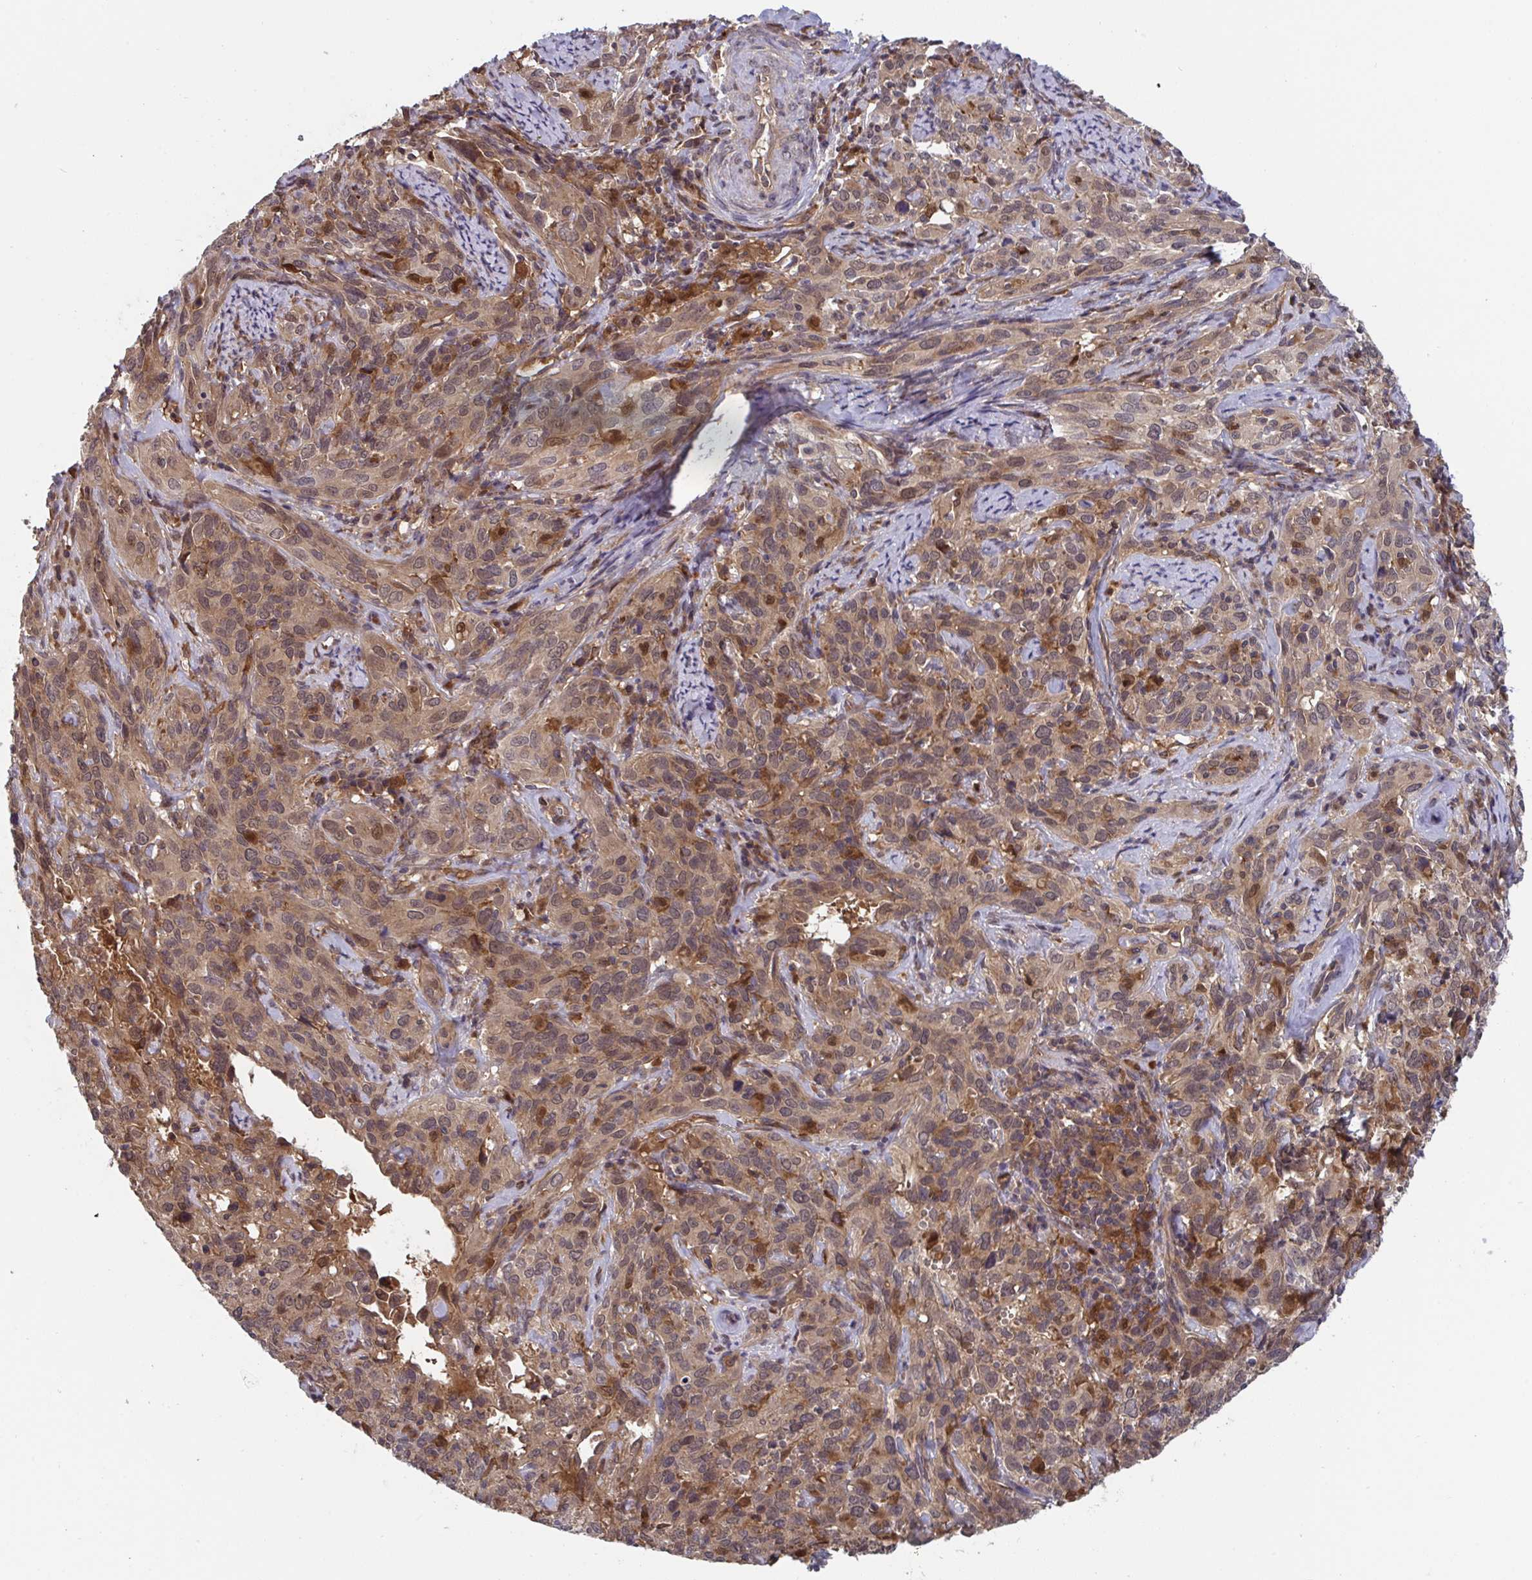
{"staining": {"intensity": "moderate", "quantity": ">75%", "location": "cytoplasmic/membranous,nuclear"}, "tissue": "cervical cancer", "cell_type": "Tumor cells", "image_type": "cancer", "snomed": [{"axis": "morphology", "description": "Squamous cell carcinoma, NOS"}, {"axis": "topography", "description": "Cervix"}], "caption": "This histopathology image demonstrates immunohistochemistry staining of human cervical cancer (squamous cell carcinoma), with medium moderate cytoplasmic/membranous and nuclear positivity in about >75% of tumor cells.", "gene": "TIGAR", "patient": {"sex": "female", "age": 51}}